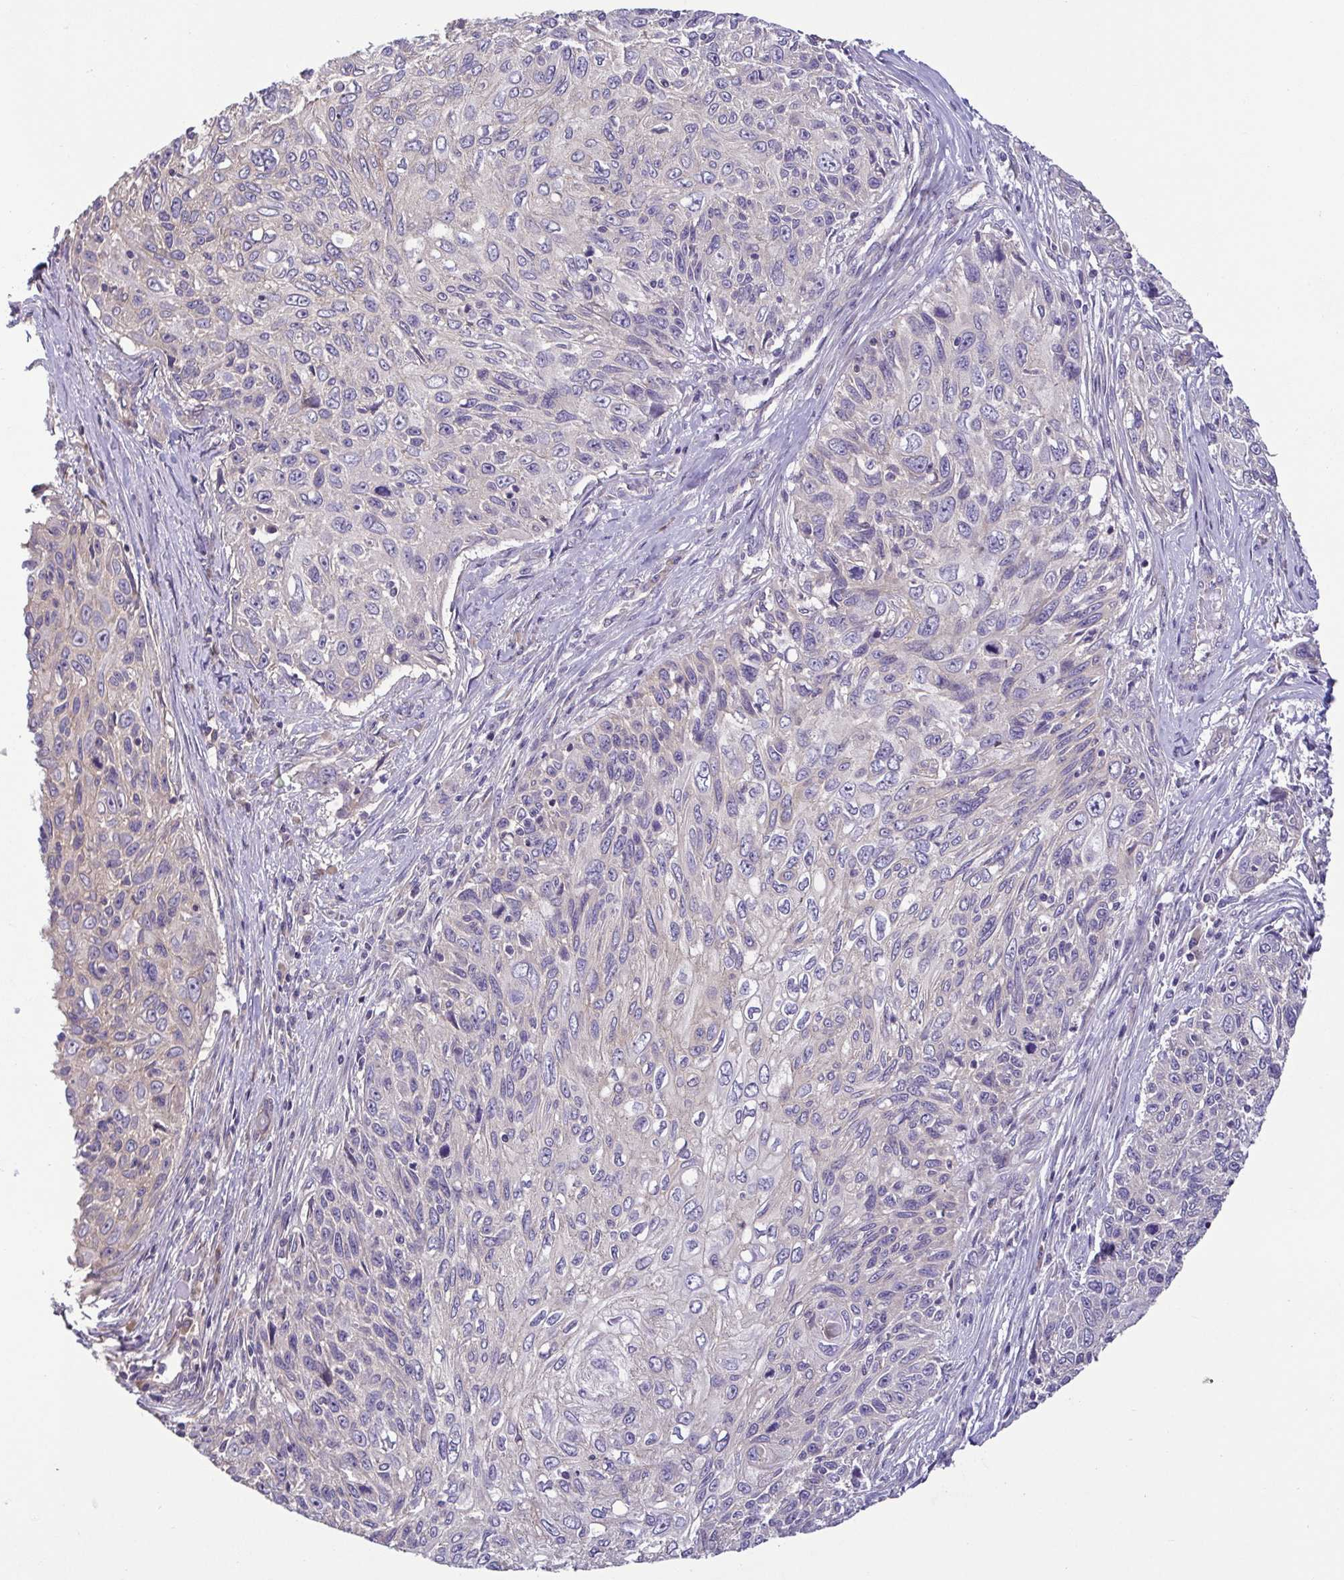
{"staining": {"intensity": "negative", "quantity": "none", "location": "none"}, "tissue": "skin cancer", "cell_type": "Tumor cells", "image_type": "cancer", "snomed": [{"axis": "morphology", "description": "Squamous cell carcinoma, NOS"}, {"axis": "topography", "description": "Skin"}], "caption": "DAB immunohistochemical staining of squamous cell carcinoma (skin) displays no significant staining in tumor cells. The staining was performed using DAB (3,3'-diaminobenzidine) to visualize the protein expression in brown, while the nuclei were stained in blue with hematoxylin (Magnification: 20x).", "gene": "LMF2", "patient": {"sex": "male", "age": 92}}